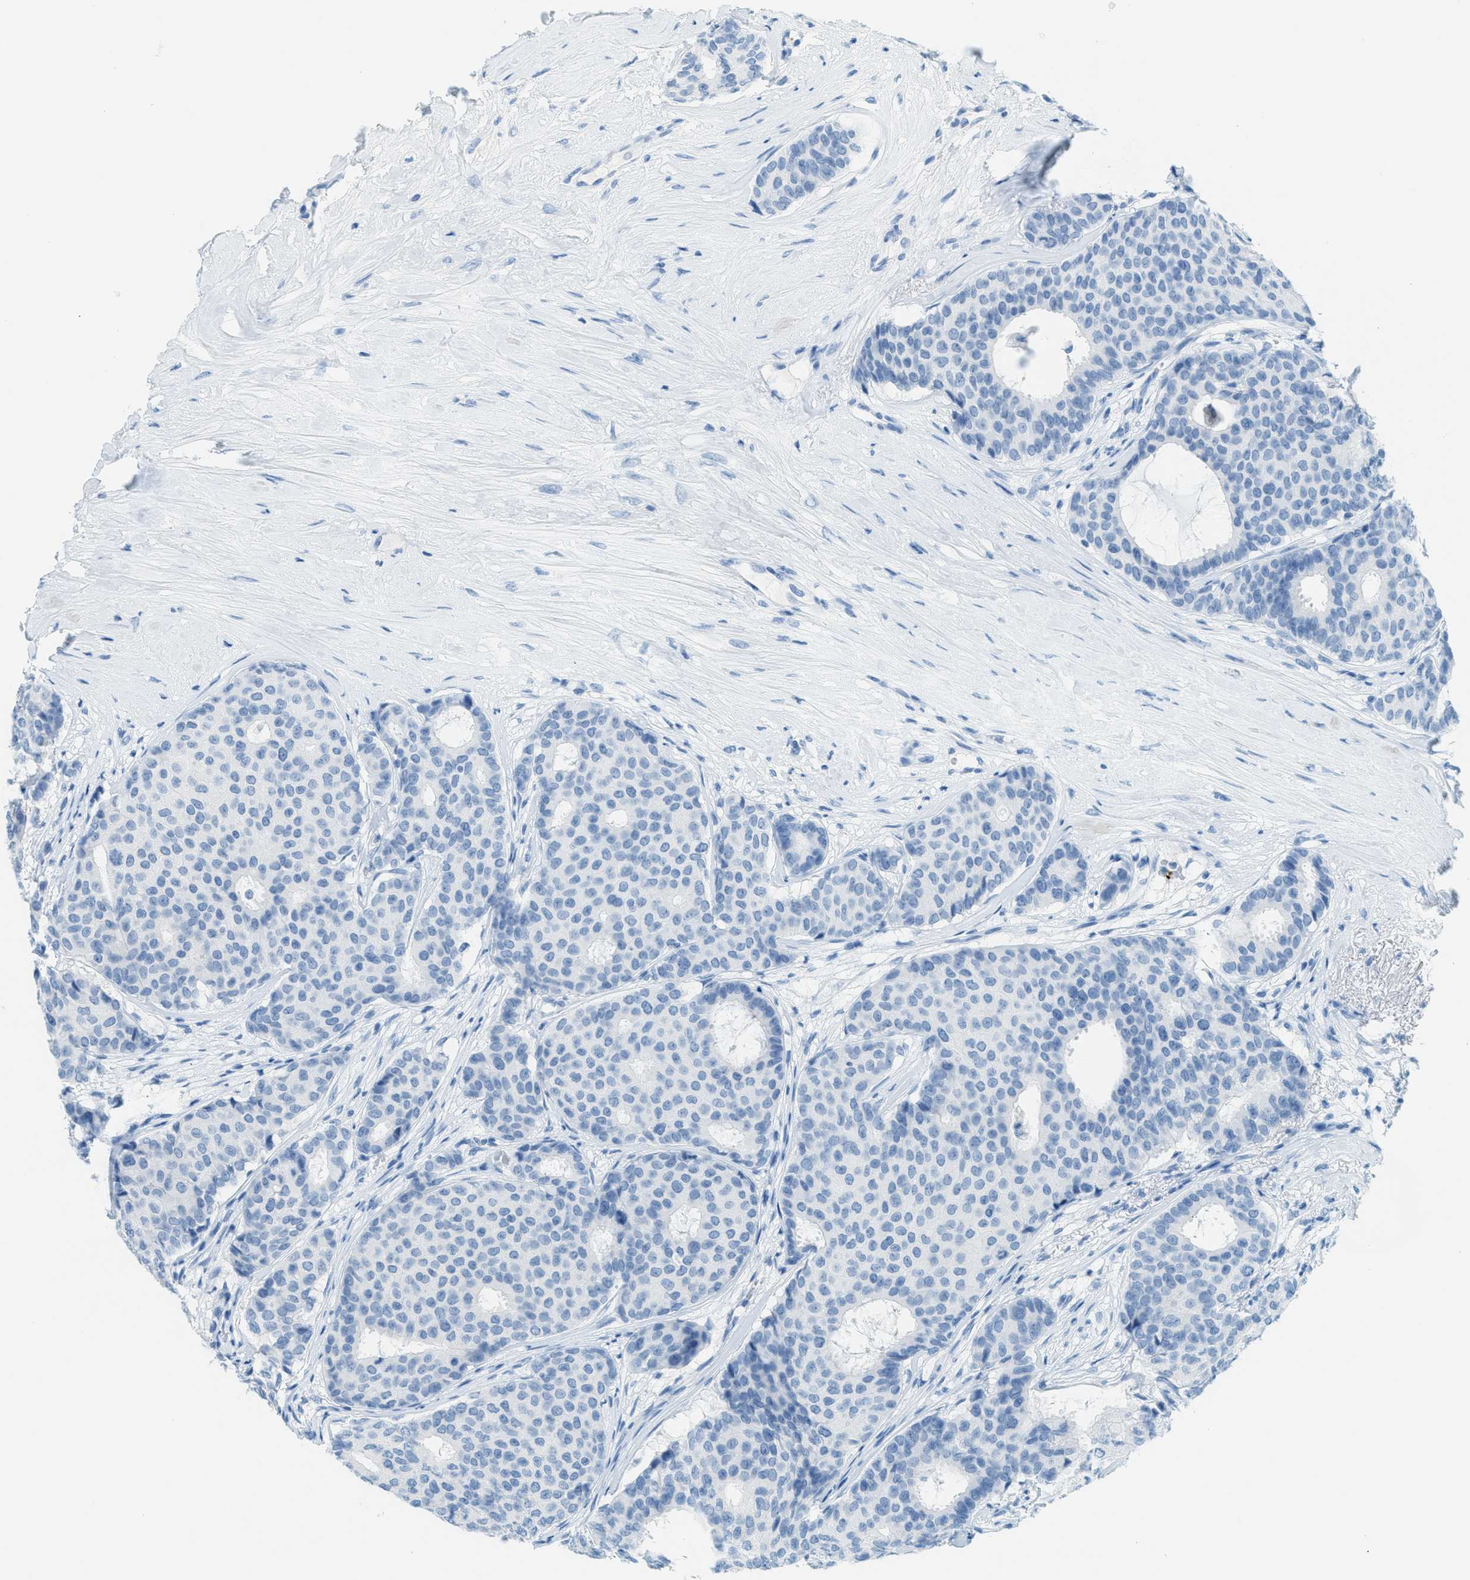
{"staining": {"intensity": "negative", "quantity": "none", "location": "none"}, "tissue": "breast cancer", "cell_type": "Tumor cells", "image_type": "cancer", "snomed": [{"axis": "morphology", "description": "Duct carcinoma"}, {"axis": "topography", "description": "Breast"}], "caption": "Immunohistochemistry (IHC) image of breast intraductal carcinoma stained for a protein (brown), which reveals no staining in tumor cells. The staining is performed using DAB (3,3'-diaminobenzidine) brown chromogen with nuclei counter-stained in using hematoxylin.", "gene": "PPBP", "patient": {"sex": "female", "age": 75}}